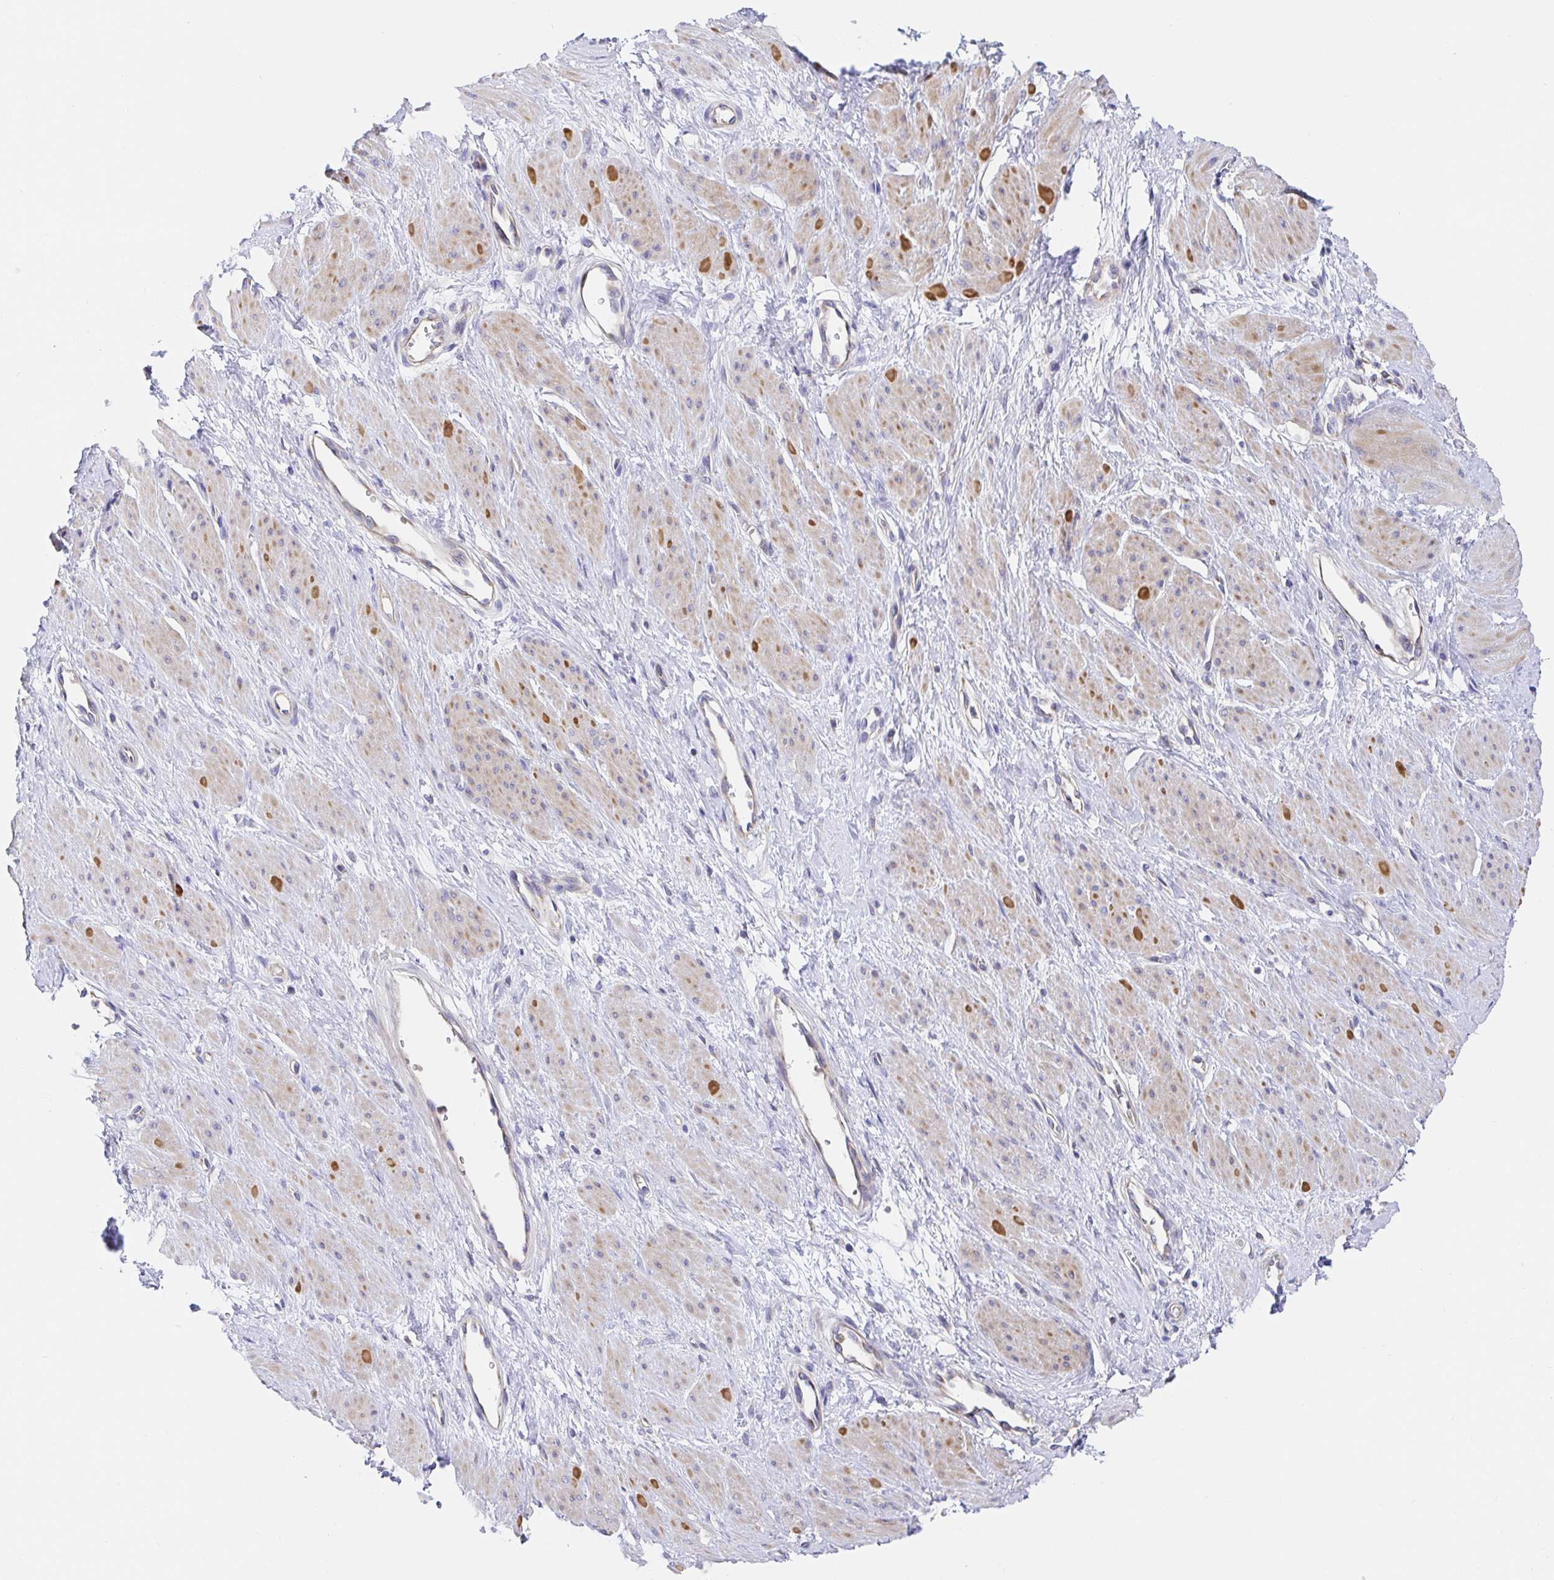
{"staining": {"intensity": "weak", "quantity": "25%-75%", "location": "cytoplasmic/membranous"}, "tissue": "smooth muscle", "cell_type": "Smooth muscle cells", "image_type": "normal", "snomed": [{"axis": "morphology", "description": "Normal tissue, NOS"}, {"axis": "topography", "description": "Smooth muscle"}, {"axis": "topography", "description": "Uterus"}], "caption": "This is a photomicrograph of immunohistochemistry (IHC) staining of unremarkable smooth muscle, which shows weak expression in the cytoplasmic/membranous of smooth muscle cells.", "gene": "GOLGA1", "patient": {"sex": "female", "age": 39}}